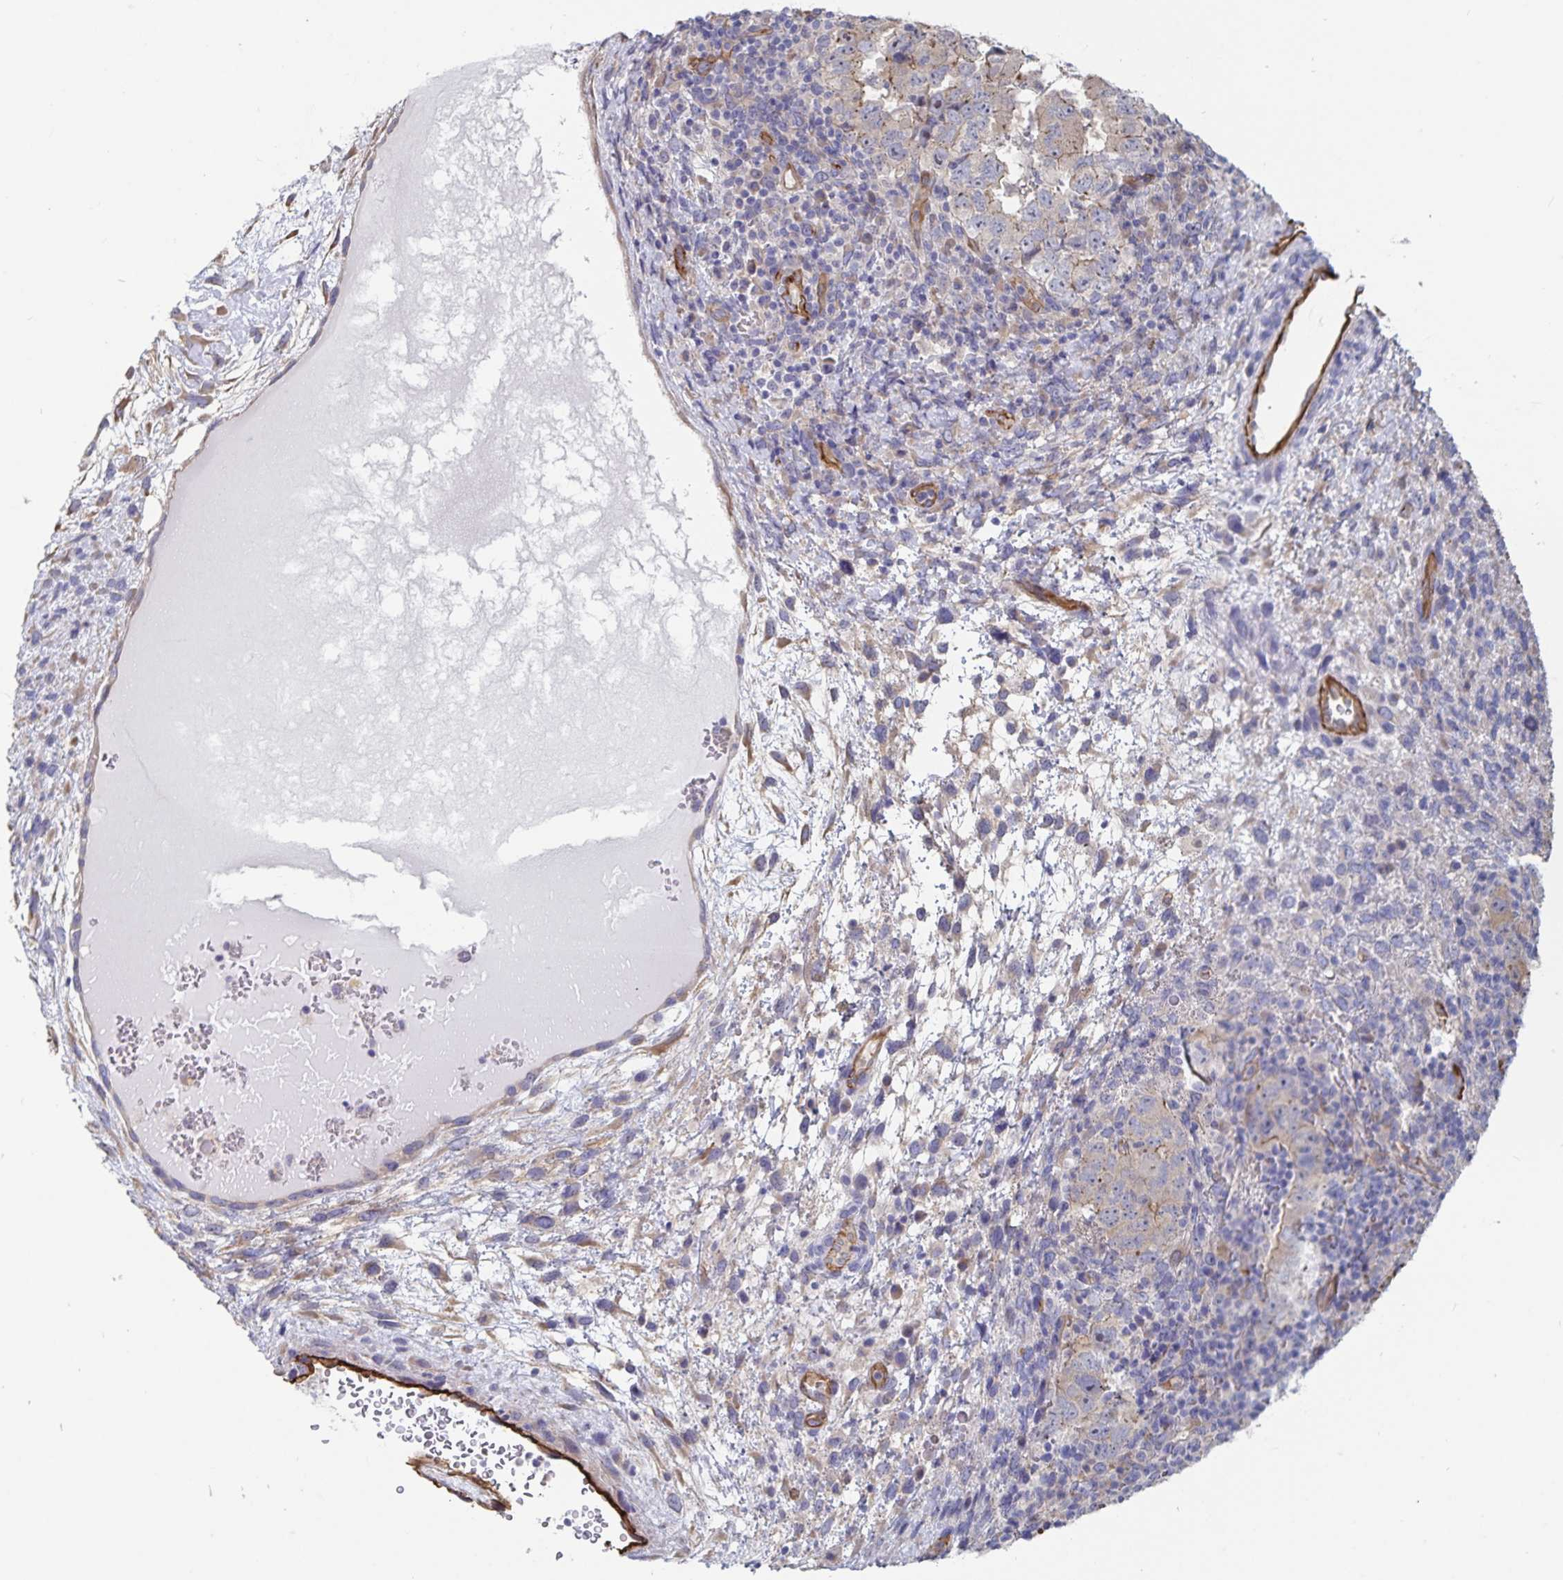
{"staining": {"intensity": "moderate", "quantity": "<25%", "location": "cytoplasmic/membranous"}, "tissue": "testis cancer", "cell_type": "Tumor cells", "image_type": "cancer", "snomed": [{"axis": "morphology", "description": "Carcinoma, Embryonal, NOS"}, {"axis": "topography", "description": "Testis"}], "caption": "Testis cancer (embryonal carcinoma) stained for a protein shows moderate cytoplasmic/membranous positivity in tumor cells.", "gene": "SSTR1", "patient": {"sex": "male", "age": 24}}